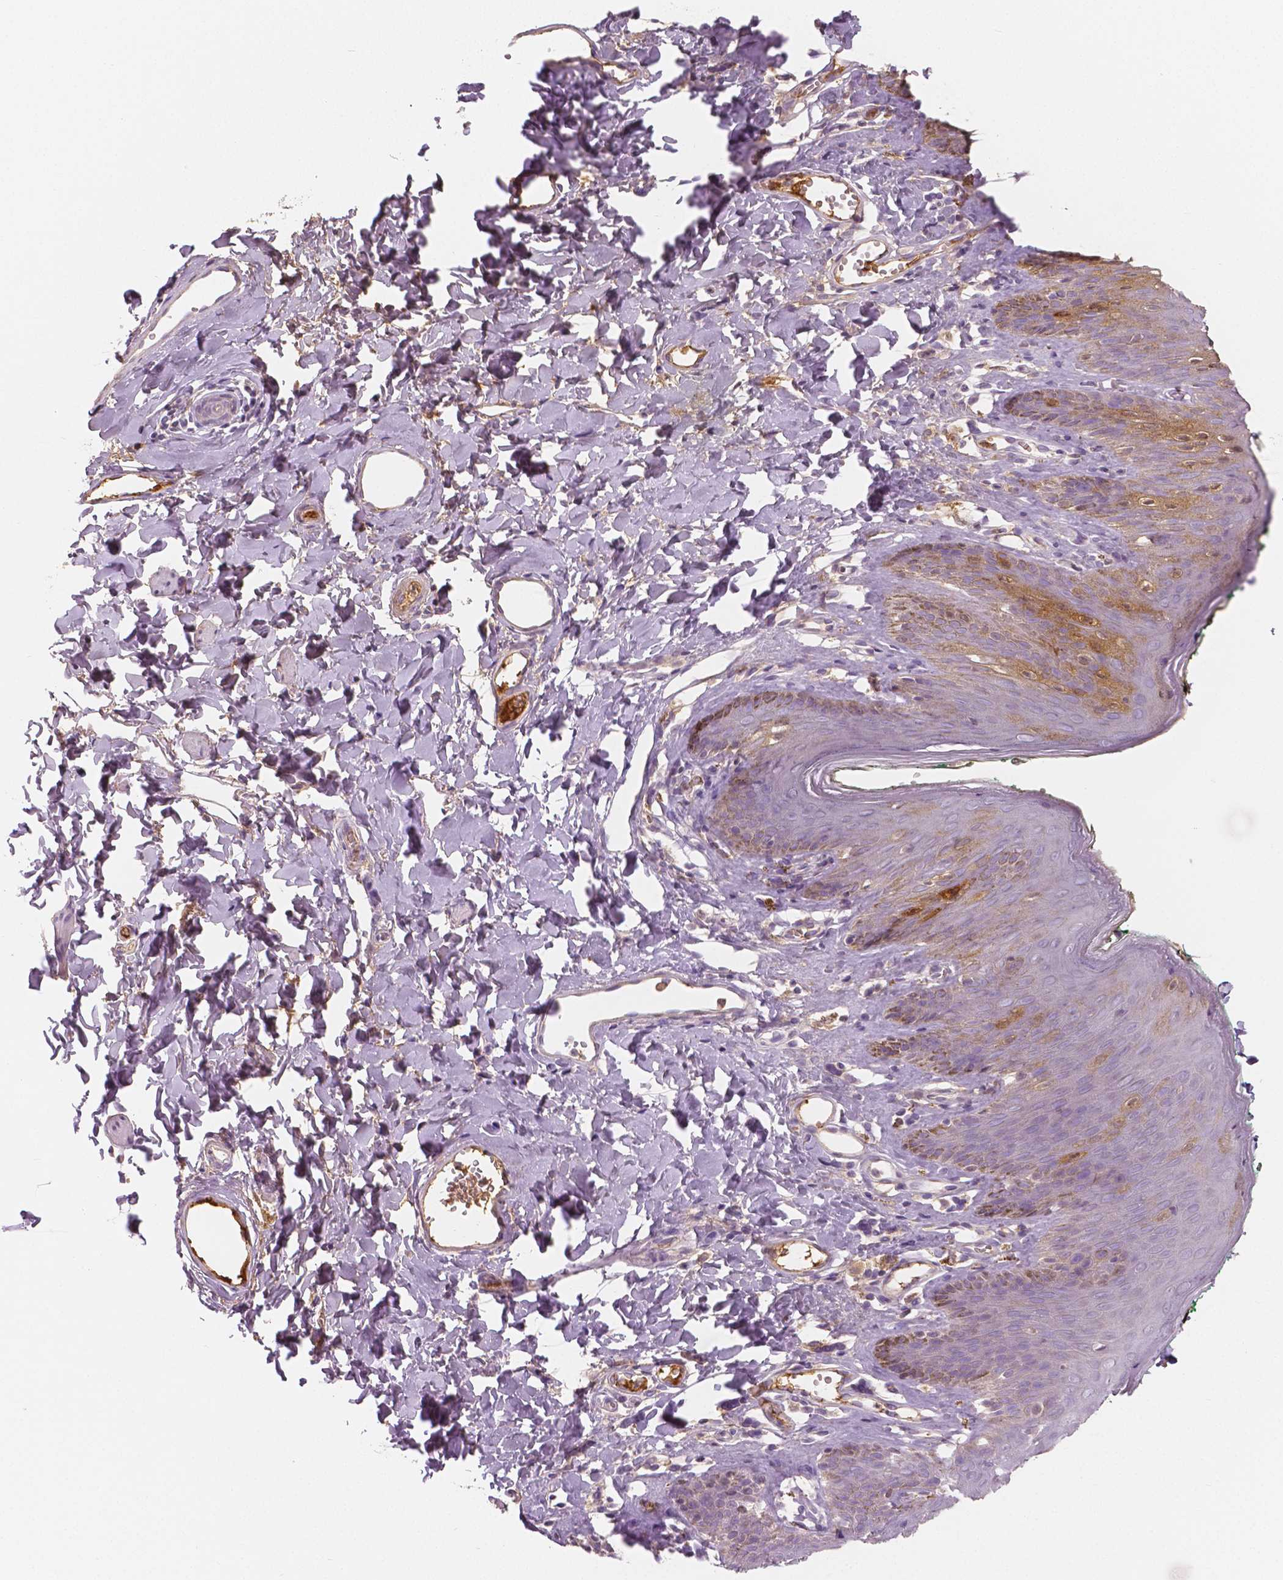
{"staining": {"intensity": "moderate", "quantity": "<25%", "location": "cytoplasmic/membranous"}, "tissue": "skin", "cell_type": "Epidermal cells", "image_type": "normal", "snomed": [{"axis": "morphology", "description": "Normal tissue, NOS"}, {"axis": "topography", "description": "Vulva"}, {"axis": "topography", "description": "Peripheral nerve tissue"}], "caption": "High-power microscopy captured an immunohistochemistry histopathology image of normal skin, revealing moderate cytoplasmic/membranous positivity in about <25% of epidermal cells.", "gene": "APOA4", "patient": {"sex": "female", "age": 66}}